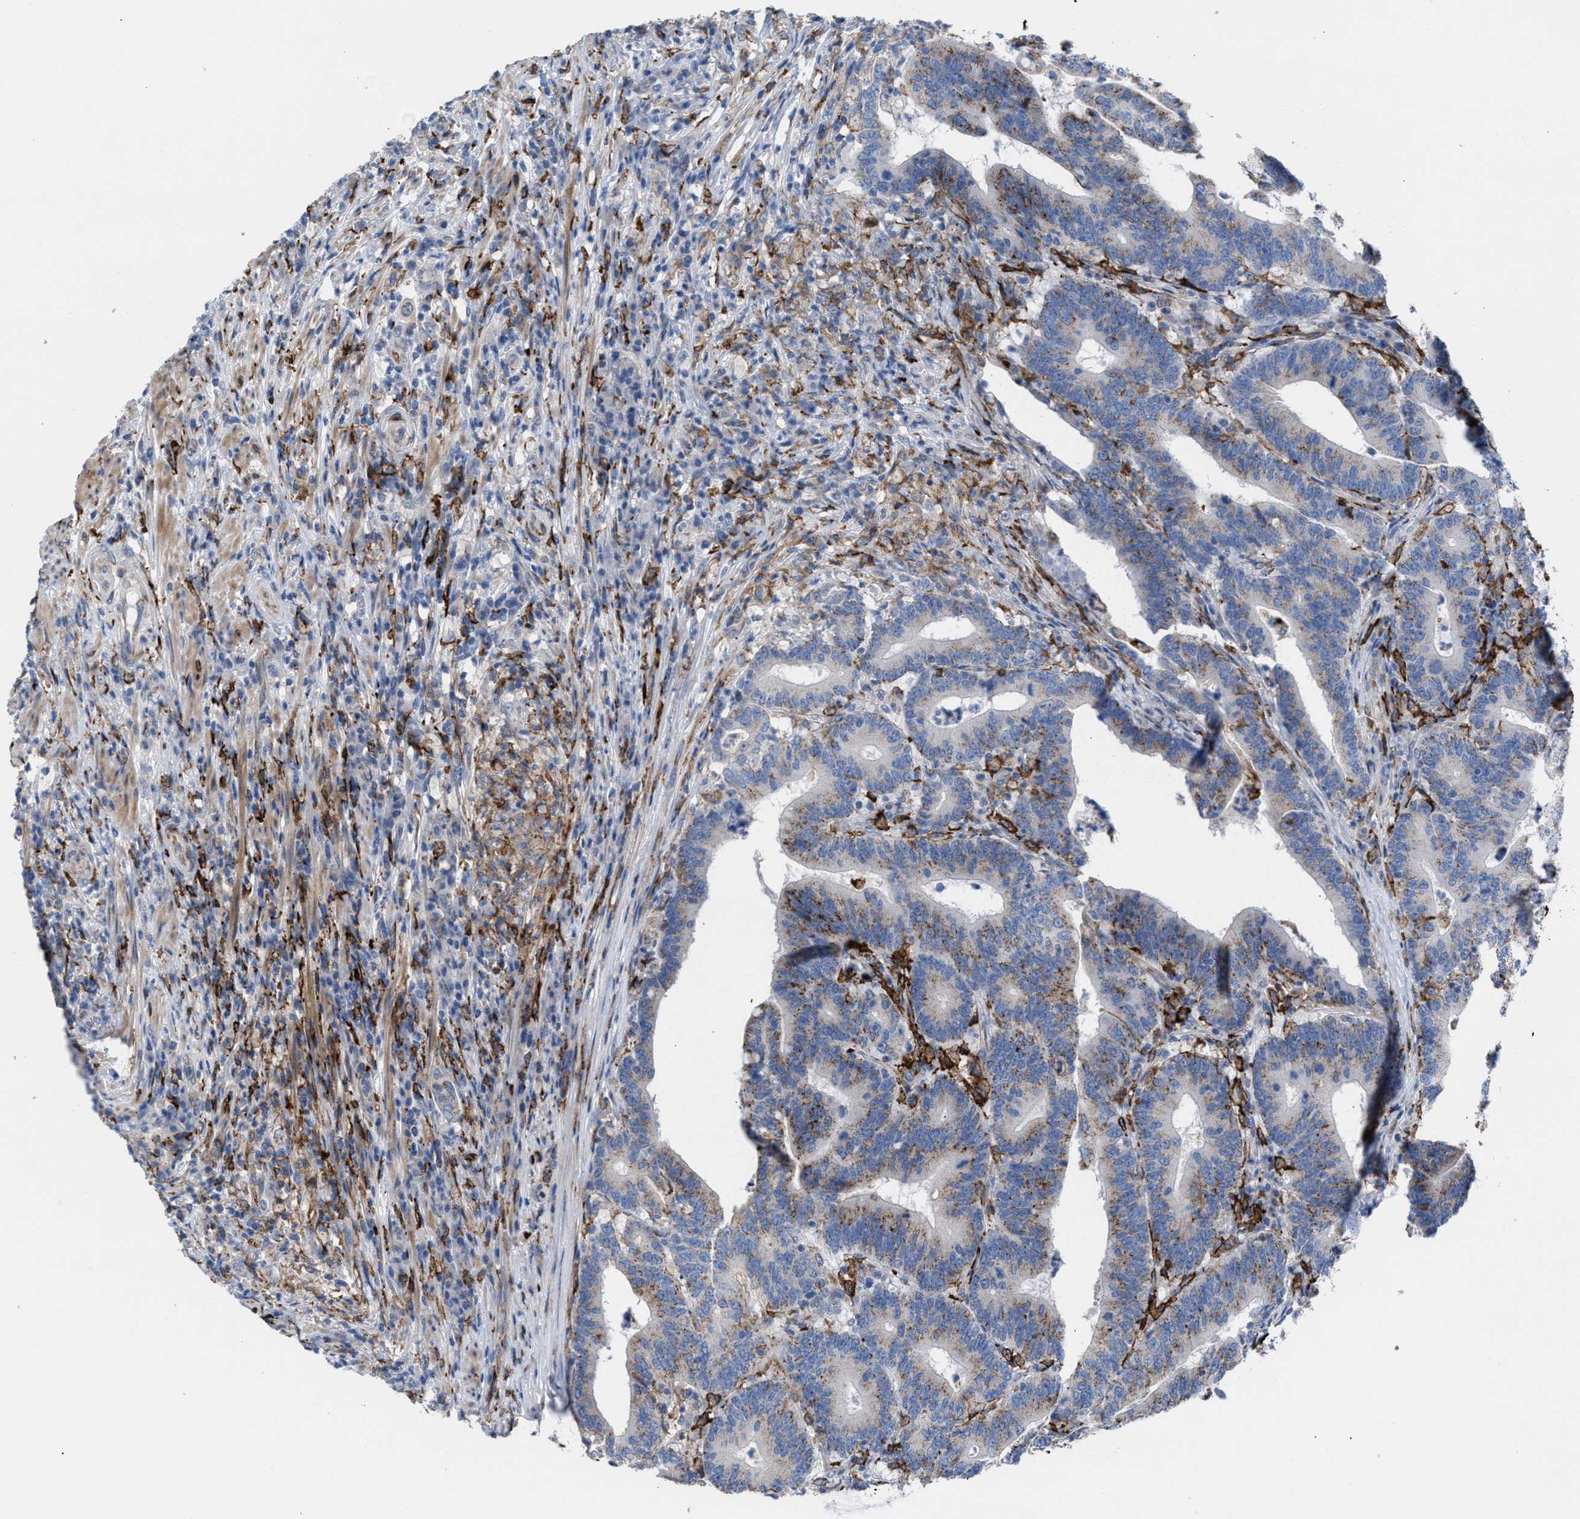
{"staining": {"intensity": "moderate", "quantity": "<25%", "location": "cytoplasmic/membranous"}, "tissue": "colorectal cancer", "cell_type": "Tumor cells", "image_type": "cancer", "snomed": [{"axis": "morphology", "description": "Adenocarcinoma, NOS"}, {"axis": "topography", "description": "Colon"}], "caption": "Immunohistochemical staining of adenocarcinoma (colorectal) exhibits low levels of moderate cytoplasmic/membranous protein expression in about <25% of tumor cells.", "gene": "SLC47A1", "patient": {"sex": "female", "age": 66}}